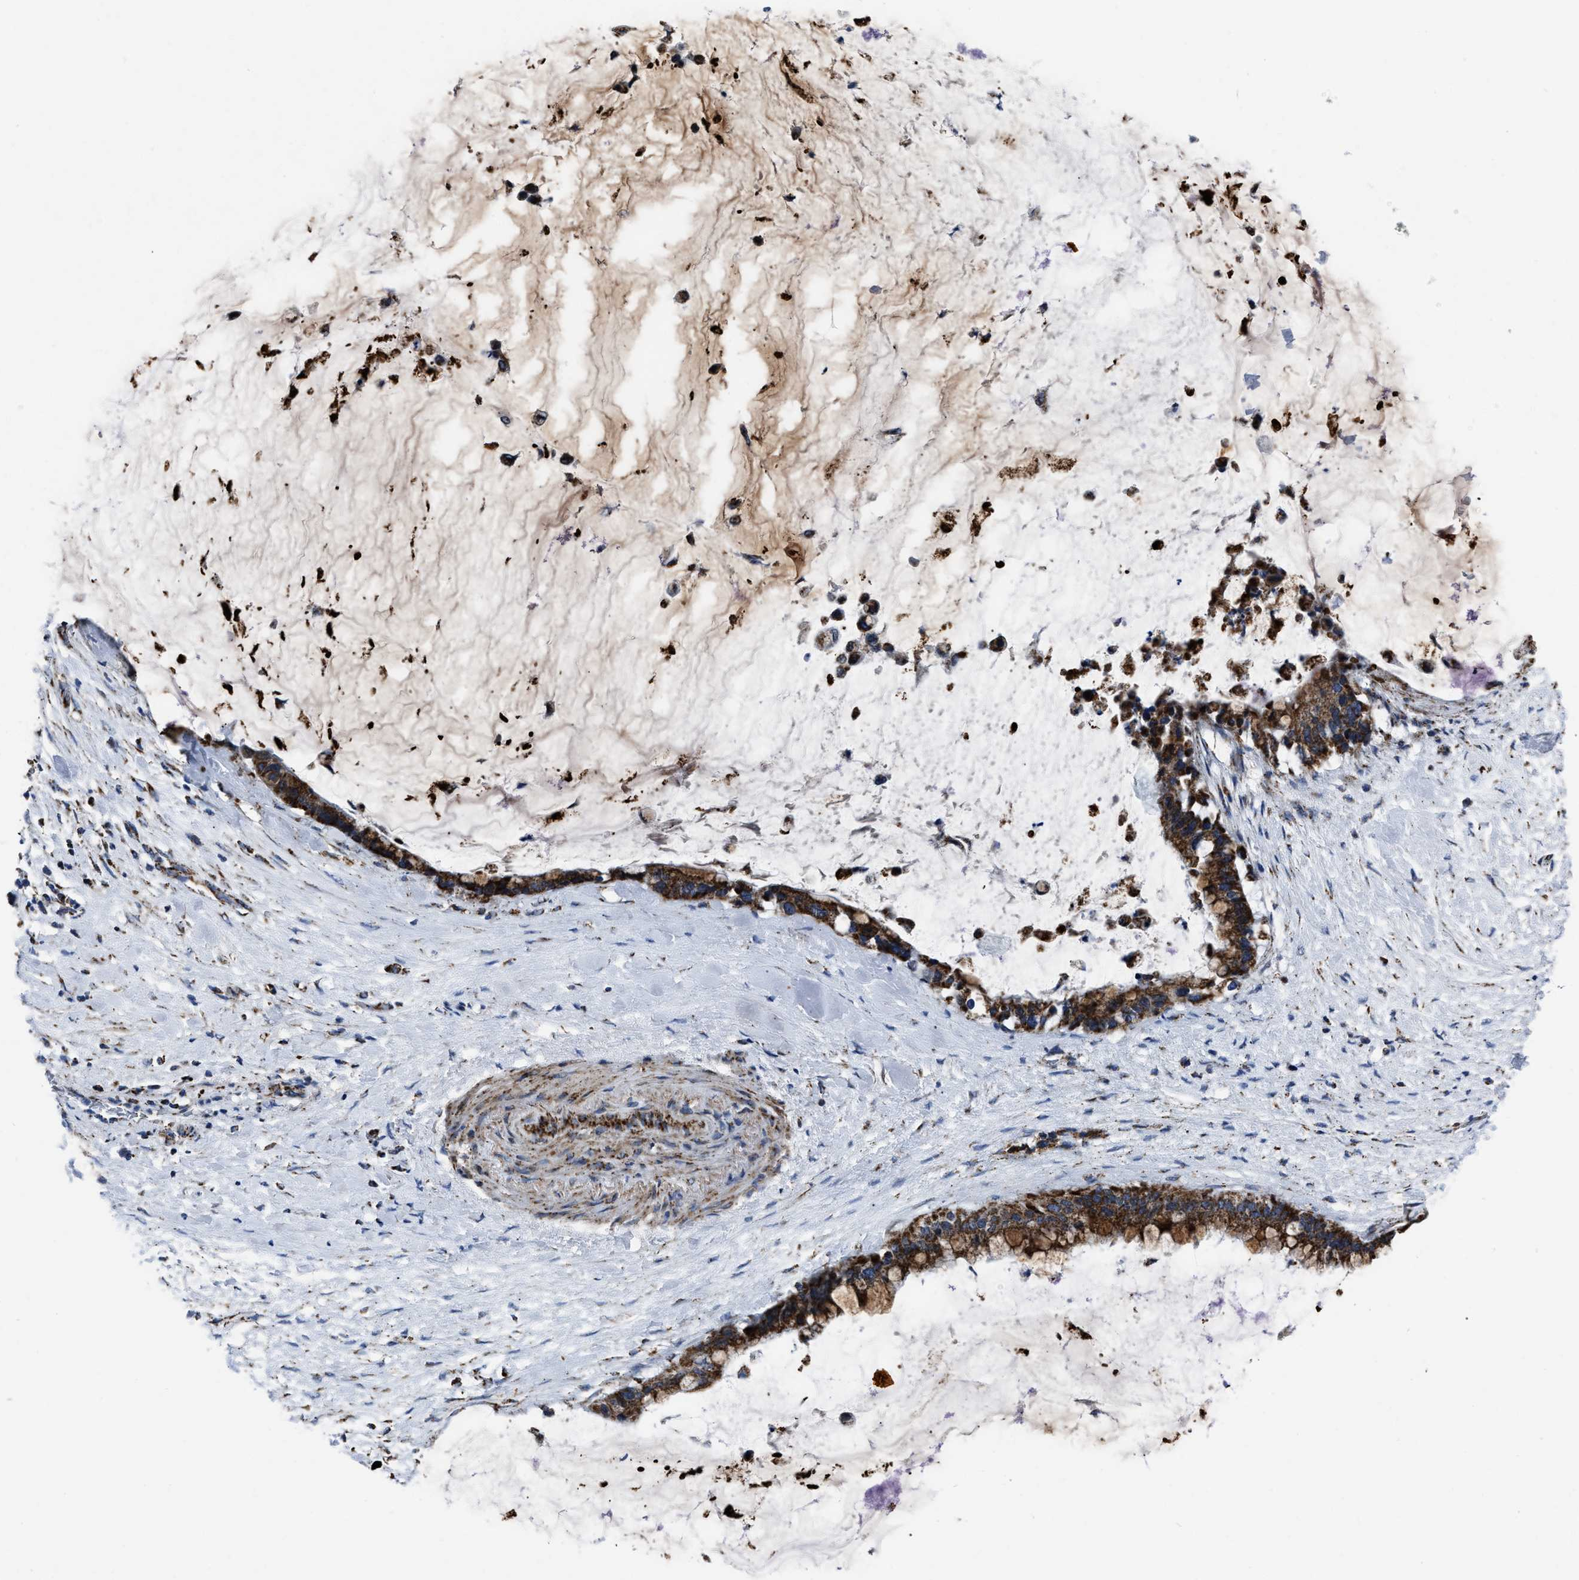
{"staining": {"intensity": "strong", "quantity": ">75%", "location": "cytoplasmic/membranous"}, "tissue": "pancreatic cancer", "cell_type": "Tumor cells", "image_type": "cancer", "snomed": [{"axis": "morphology", "description": "Adenocarcinoma, NOS"}, {"axis": "topography", "description": "Pancreas"}], "caption": "DAB (3,3'-diaminobenzidine) immunohistochemical staining of human pancreatic cancer (adenocarcinoma) shows strong cytoplasmic/membranous protein expression in about >75% of tumor cells. (DAB IHC, brown staining for protein, blue staining for nuclei).", "gene": "NSD3", "patient": {"sex": "male", "age": 41}}